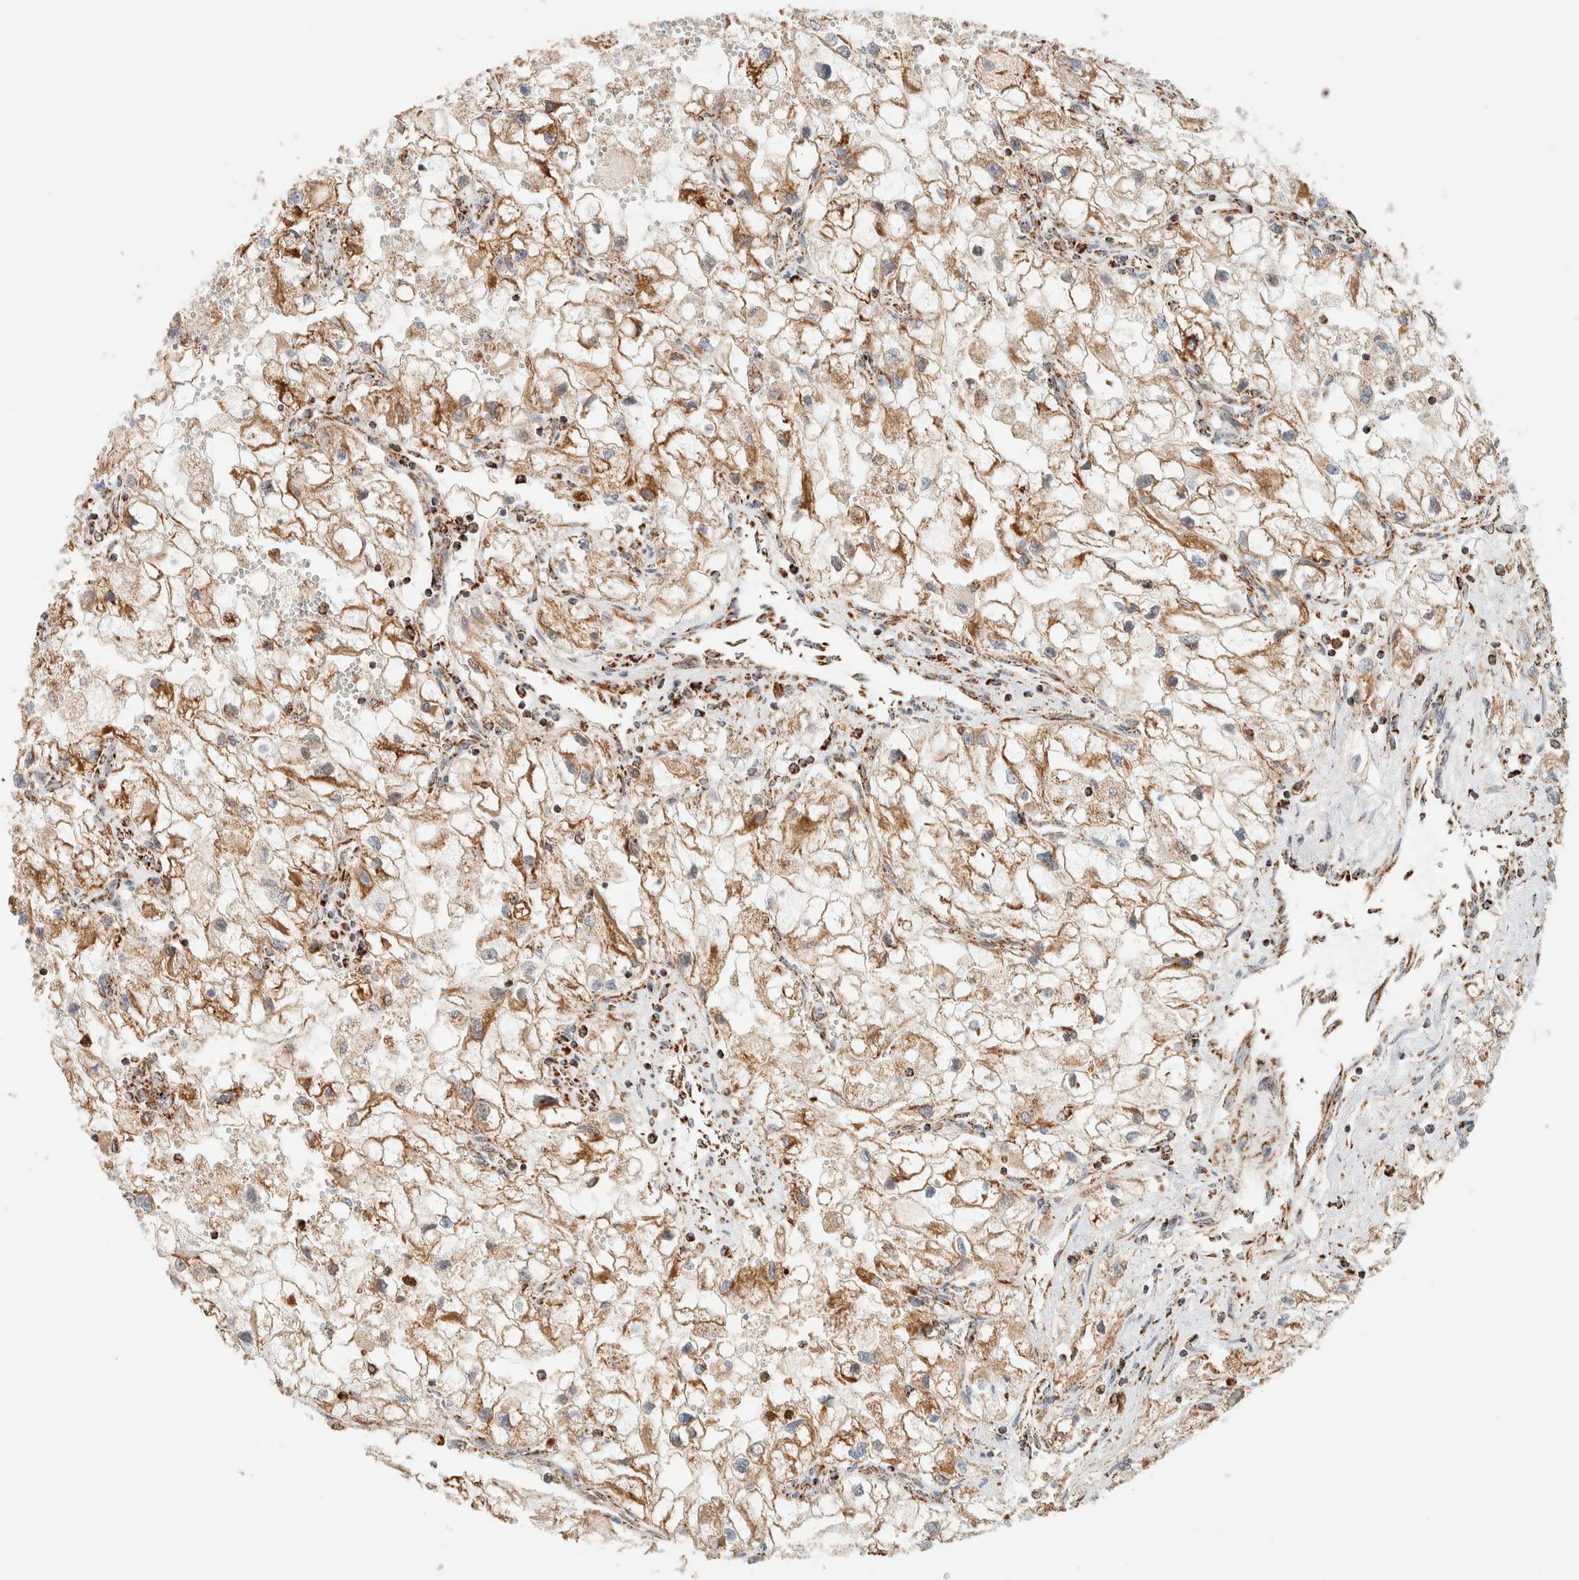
{"staining": {"intensity": "moderate", "quantity": ">75%", "location": "cytoplasmic/membranous"}, "tissue": "renal cancer", "cell_type": "Tumor cells", "image_type": "cancer", "snomed": [{"axis": "morphology", "description": "Adenocarcinoma, NOS"}, {"axis": "topography", "description": "Kidney"}], "caption": "Renal adenocarcinoma tissue demonstrates moderate cytoplasmic/membranous positivity in approximately >75% of tumor cells", "gene": "KIFAP3", "patient": {"sex": "female", "age": 70}}